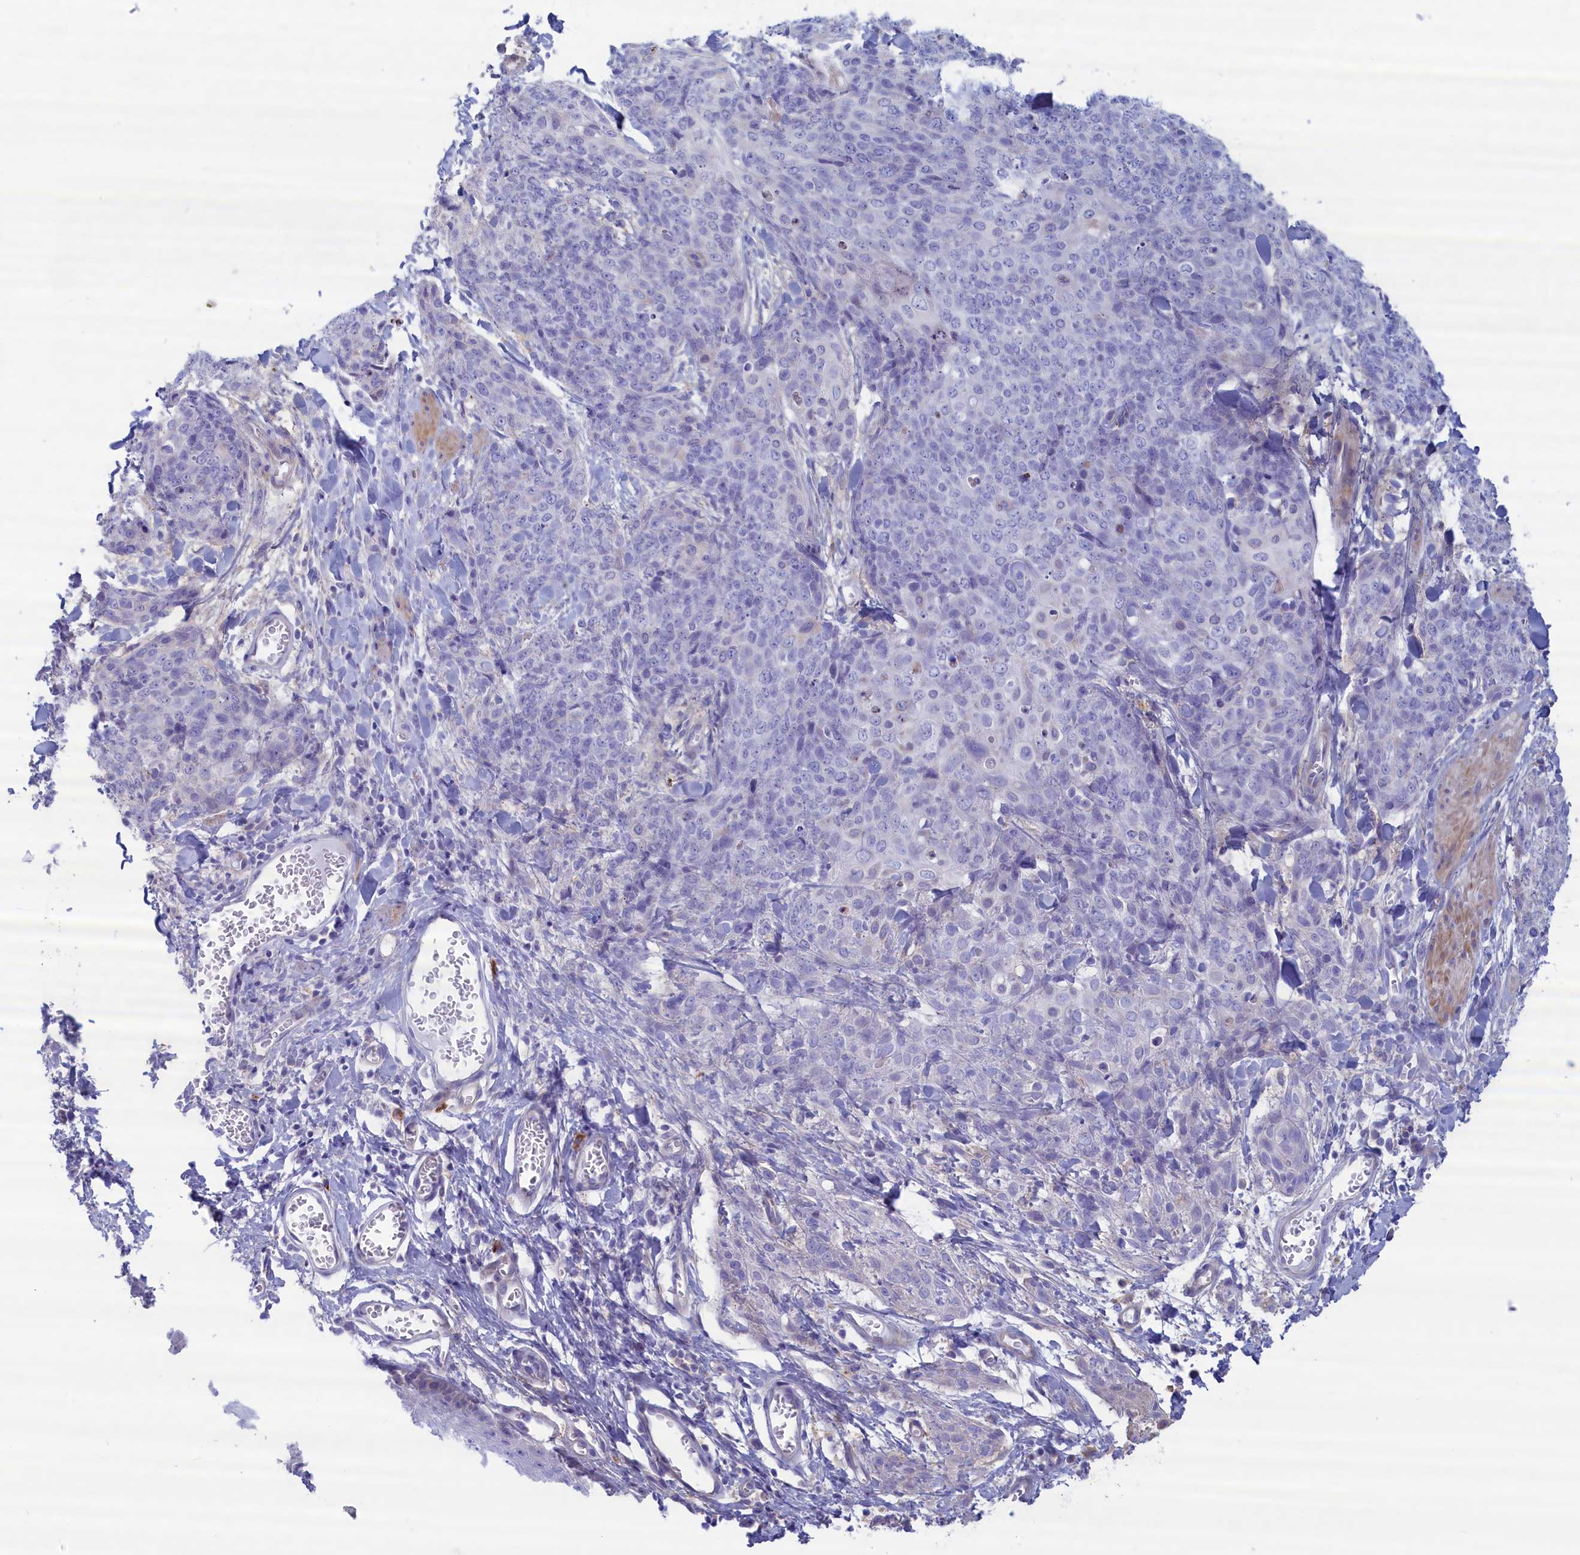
{"staining": {"intensity": "negative", "quantity": "none", "location": "none"}, "tissue": "skin cancer", "cell_type": "Tumor cells", "image_type": "cancer", "snomed": [{"axis": "morphology", "description": "Squamous cell carcinoma, NOS"}, {"axis": "topography", "description": "Skin"}, {"axis": "topography", "description": "Vulva"}], "caption": "This is a histopathology image of immunohistochemistry (IHC) staining of skin cancer (squamous cell carcinoma), which shows no positivity in tumor cells.", "gene": "MPV17L2", "patient": {"sex": "female", "age": 85}}